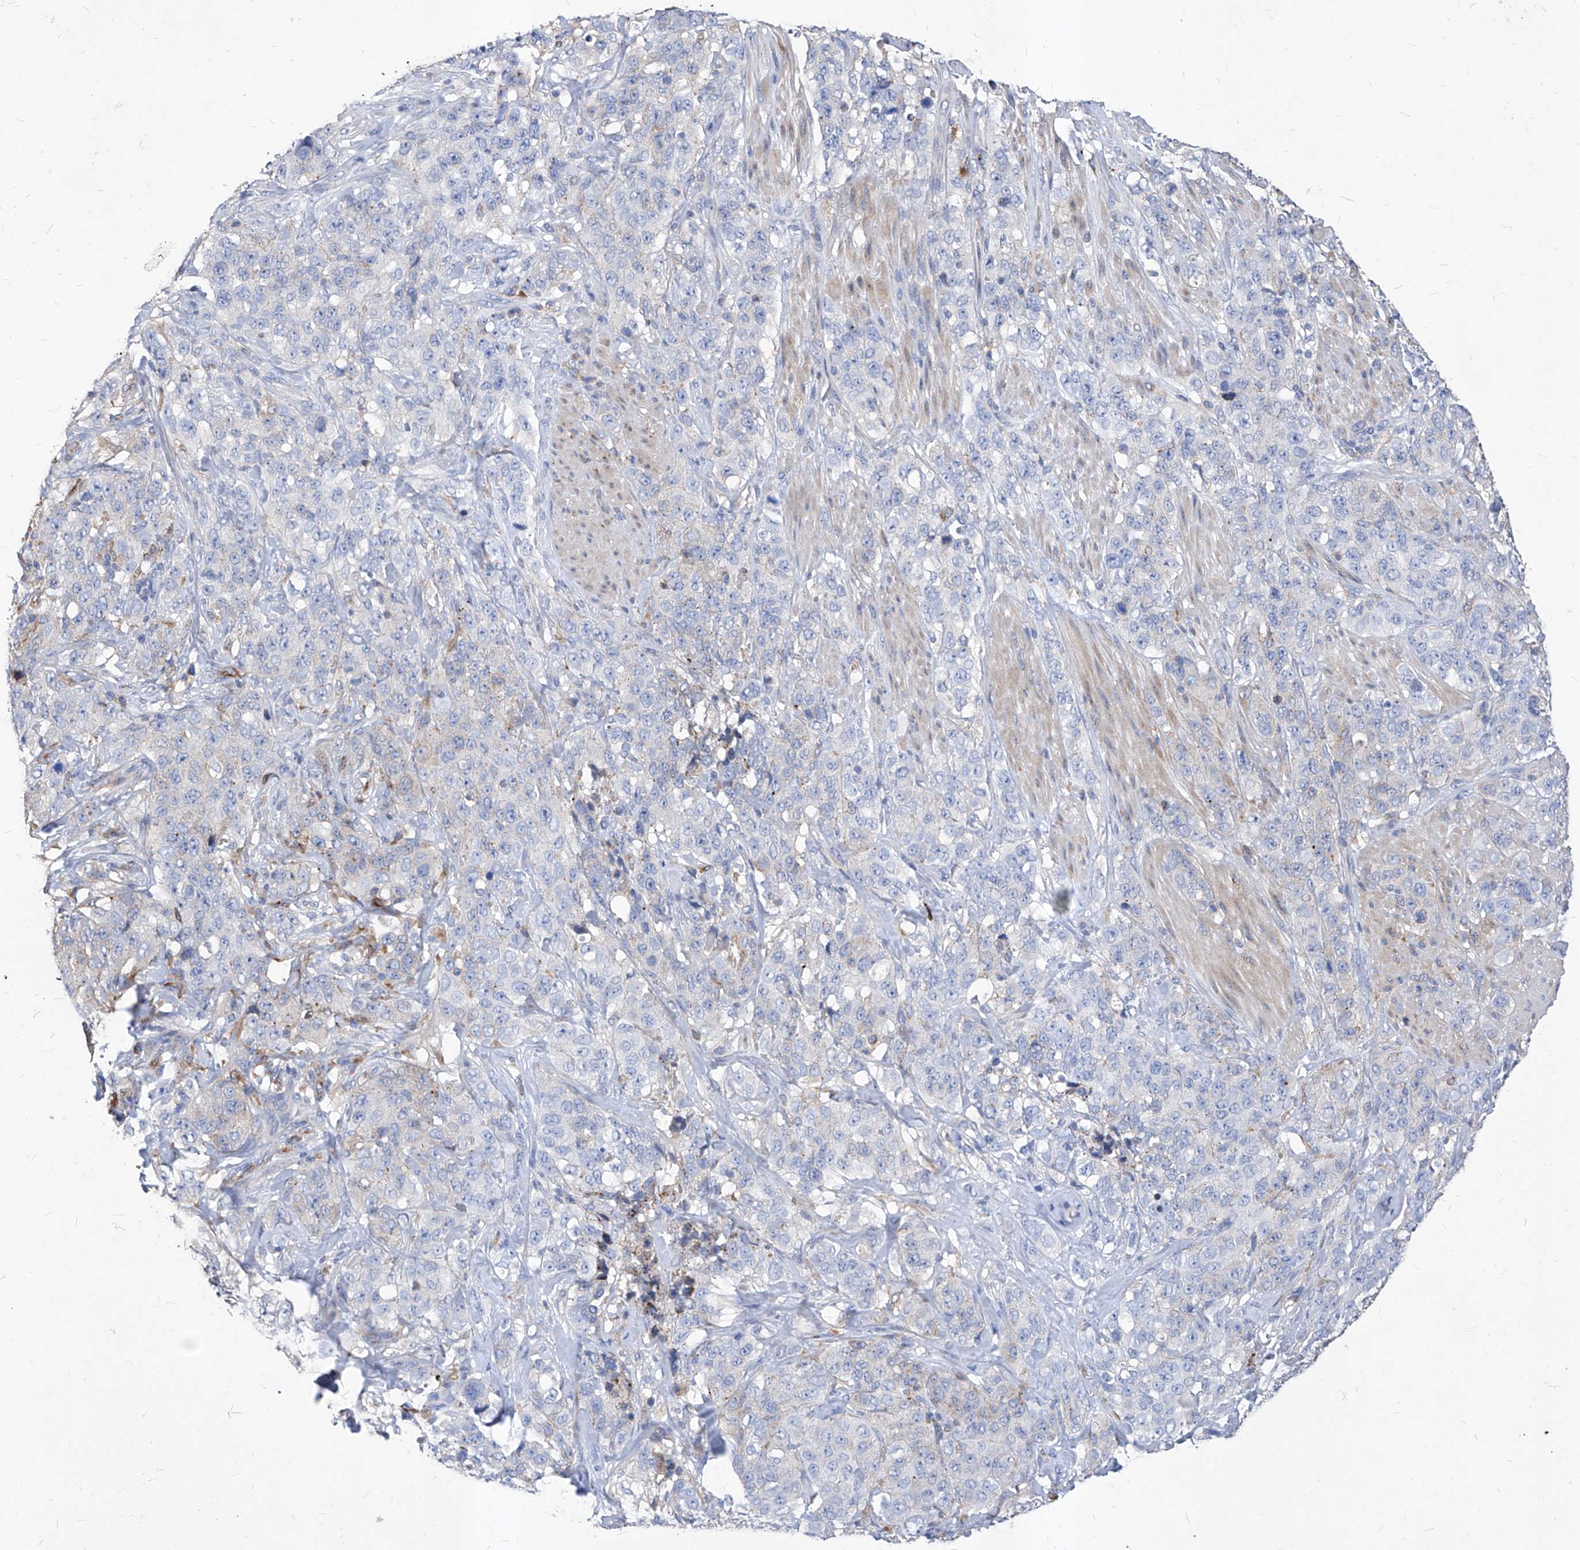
{"staining": {"intensity": "negative", "quantity": "none", "location": "none"}, "tissue": "stomach cancer", "cell_type": "Tumor cells", "image_type": "cancer", "snomed": [{"axis": "morphology", "description": "Adenocarcinoma, NOS"}, {"axis": "topography", "description": "Stomach"}], "caption": "DAB immunohistochemical staining of stomach cancer shows no significant positivity in tumor cells.", "gene": "UBOX5", "patient": {"sex": "male", "age": 48}}